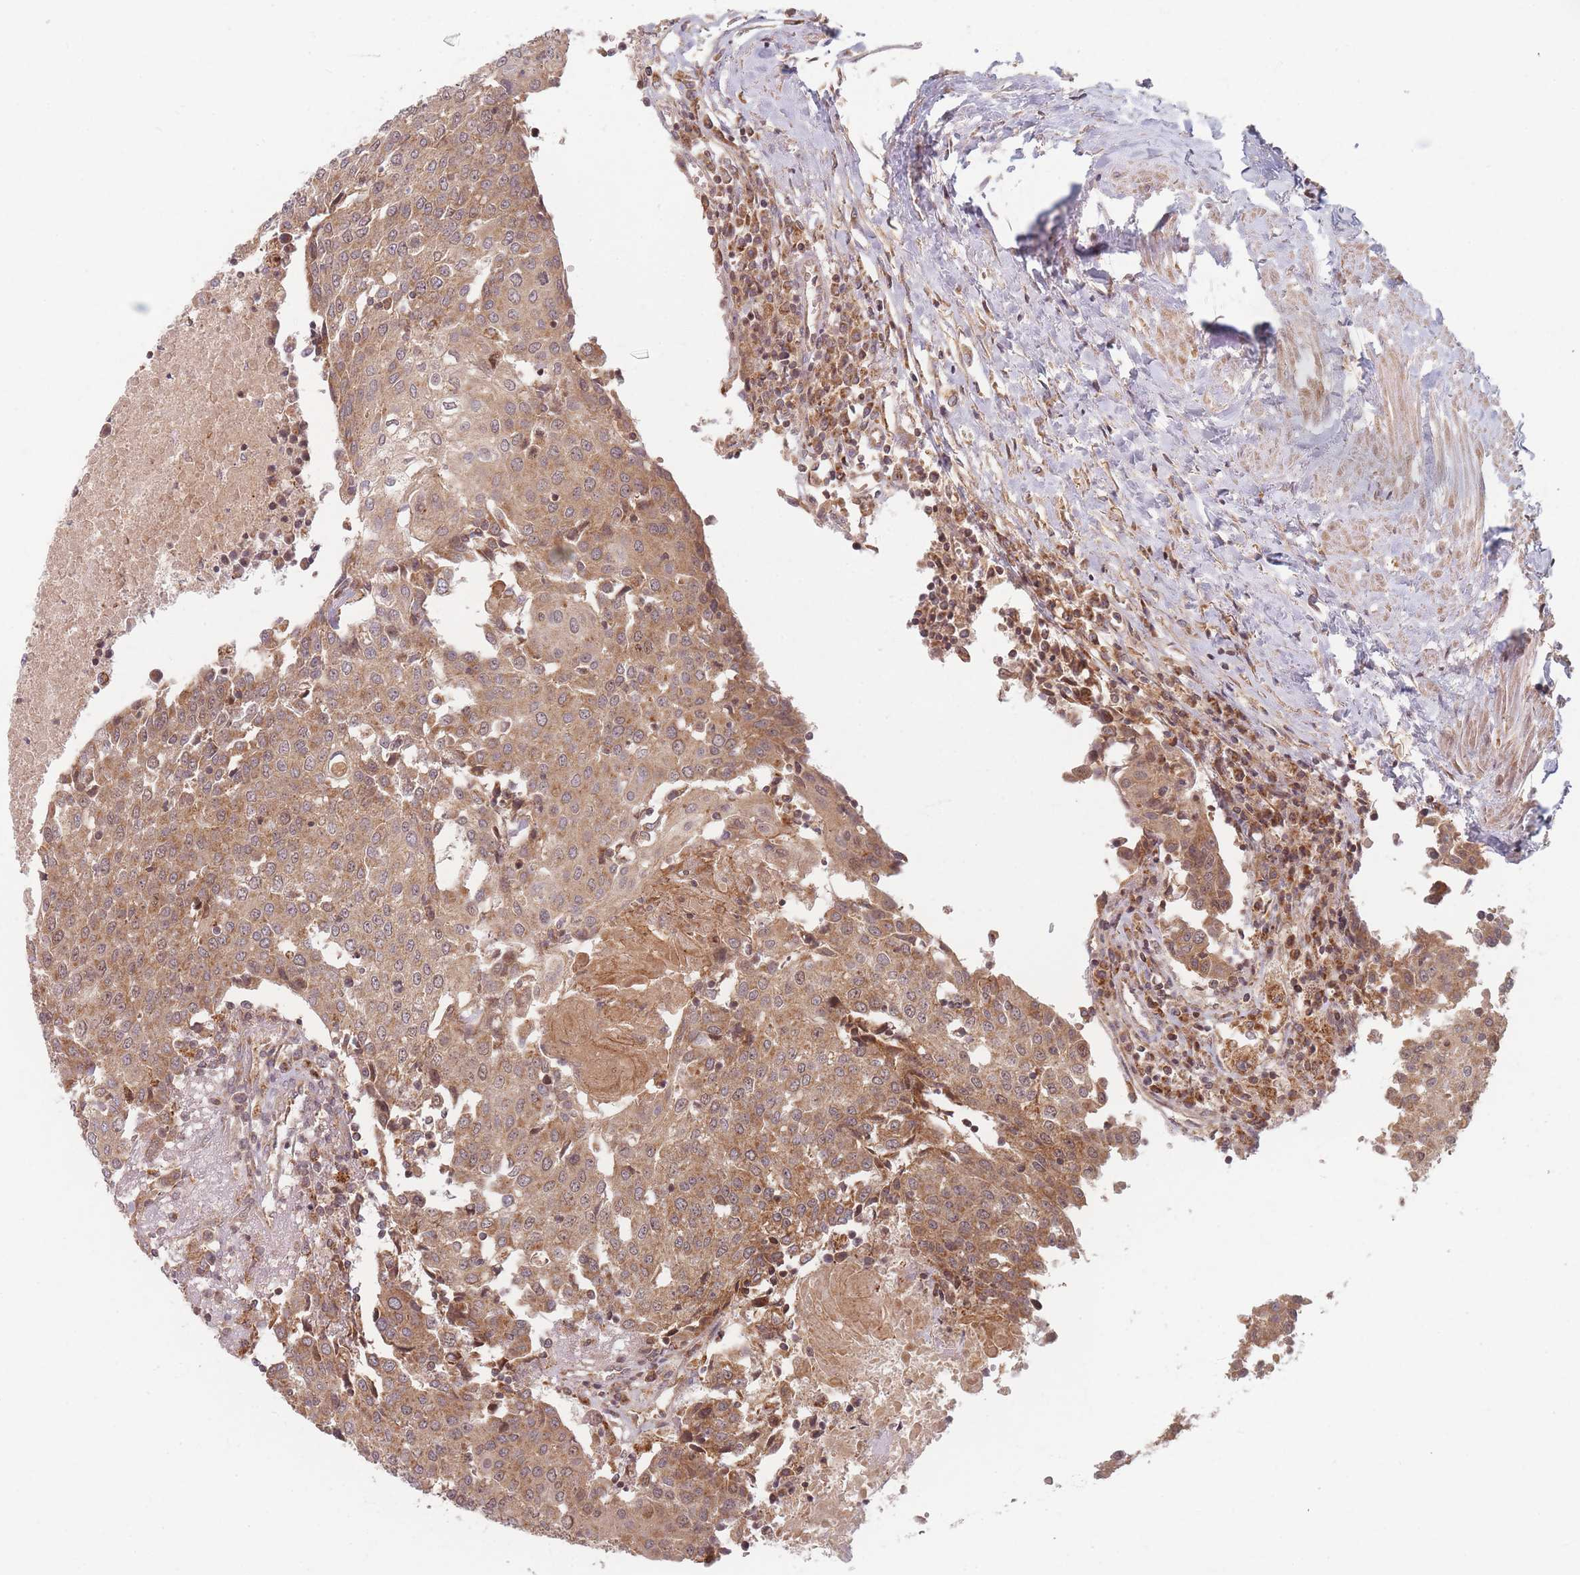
{"staining": {"intensity": "moderate", "quantity": ">75%", "location": "cytoplasmic/membranous"}, "tissue": "urothelial cancer", "cell_type": "Tumor cells", "image_type": "cancer", "snomed": [{"axis": "morphology", "description": "Urothelial carcinoma, High grade"}, {"axis": "topography", "description": "Urinary bladder"}], "caption": "Human urothelial carcinoma (high-grade) stained with a protein marker exhibits moderate staining in tumor cells.", "gene": "RADX", "patient": {"sex": "female", "age": 85}}